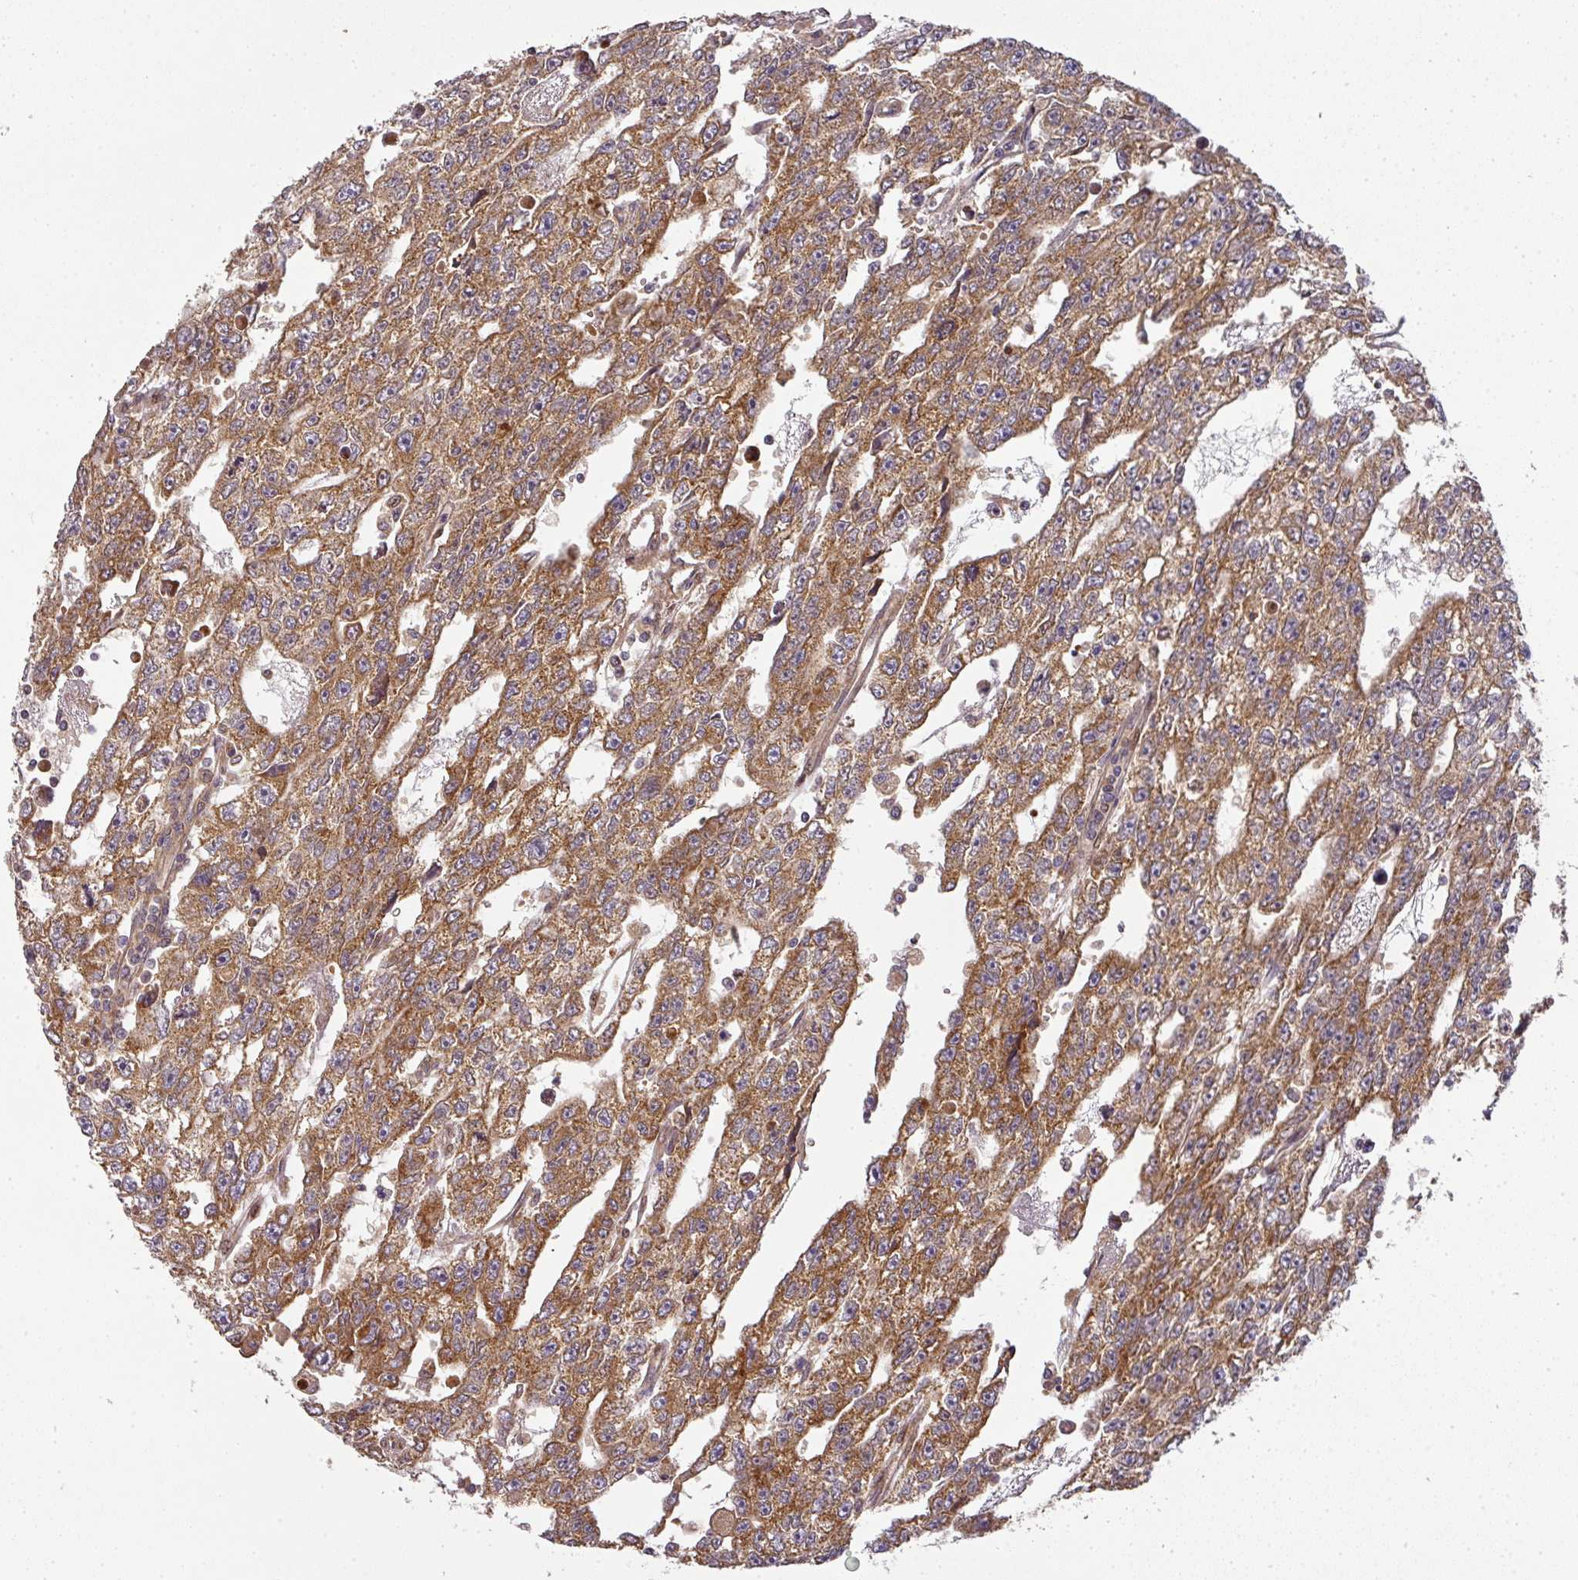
{"staining": {"intensity": "moderate", "quantity": ">75%", "location": "cytoplasmic/membranous"}, "tissue": "testis cancer", "cell_type": "Tumor cells", "image_type": "cancer", "snomed": [{"axis": "morphology", "description": "Carcinoma, Embryonal, NOS"}, {"axis": "topography", "description": "Testis"}], "caption": "This image shows immunohistochemistry staining of human testis cancer, with medium moderate cytoplasmic/membranous positivity in approximately >75% of tumor cells.", "gene": "MALSU1", "patient": {"sex": "male", "age": 20}}